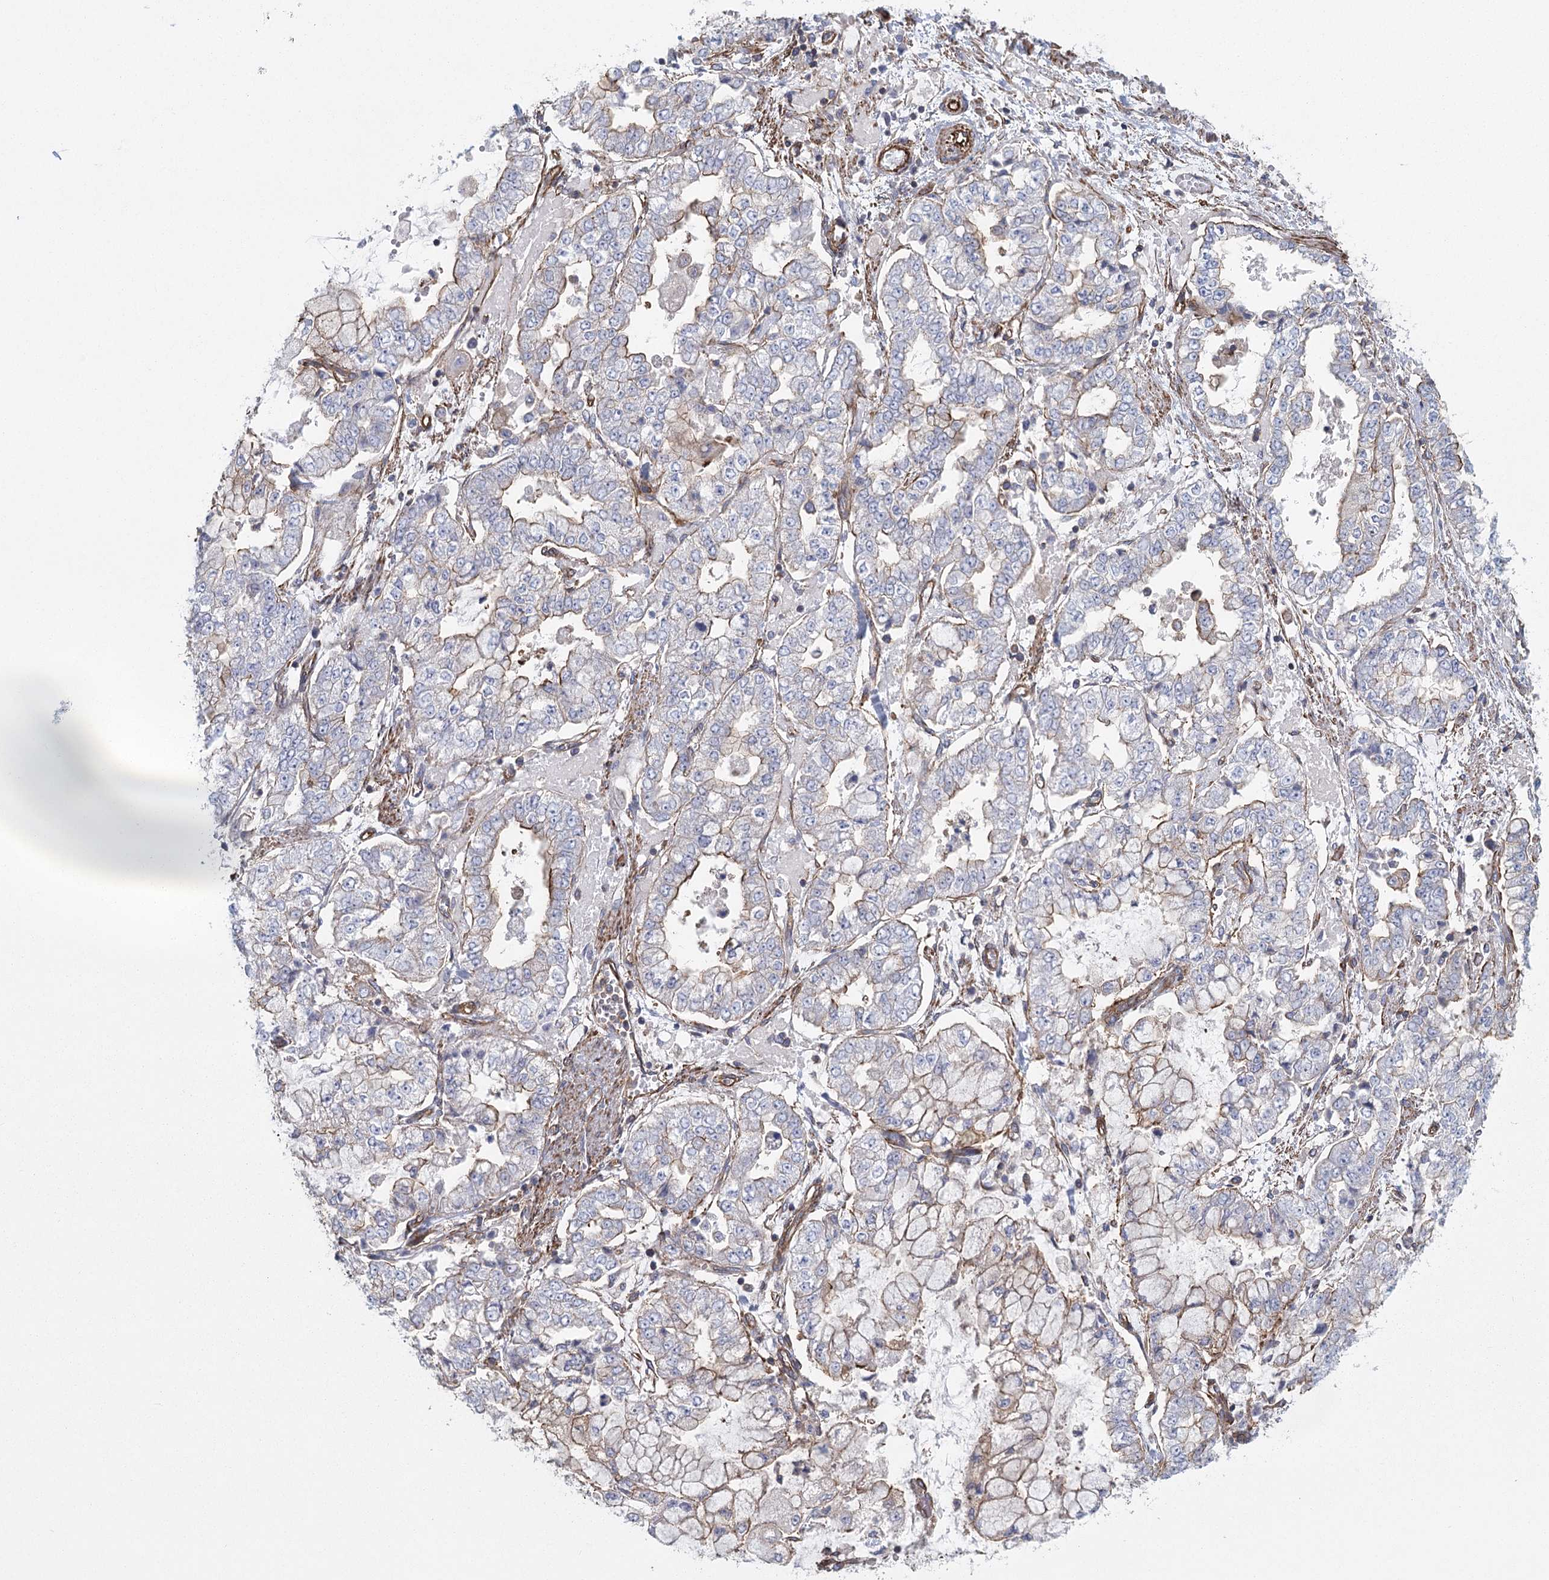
{"staining": {"intensity": "moderate", "quantity": "<25%", "location": "cytoplasmic/membranous"}, "tissue": "stomach cancer", "cell_type": "Tumor cells", "image_type": "cancer", "snomed": [{"axis": "morphology", "description": "Adenocarcinoma, NOS"}, {"axis": "topography", "description": "Stomach"}], "caption": "Tumor cells exhibit moderate cytoplasmic/membranous staining in approximately <25% of cells in stomach adenocarcinoma. (brown staining indicates protein expression, while blue staining denotes nuclei).", "gene": "IFT46", "patient": {"sex": "male", "age": 76}}